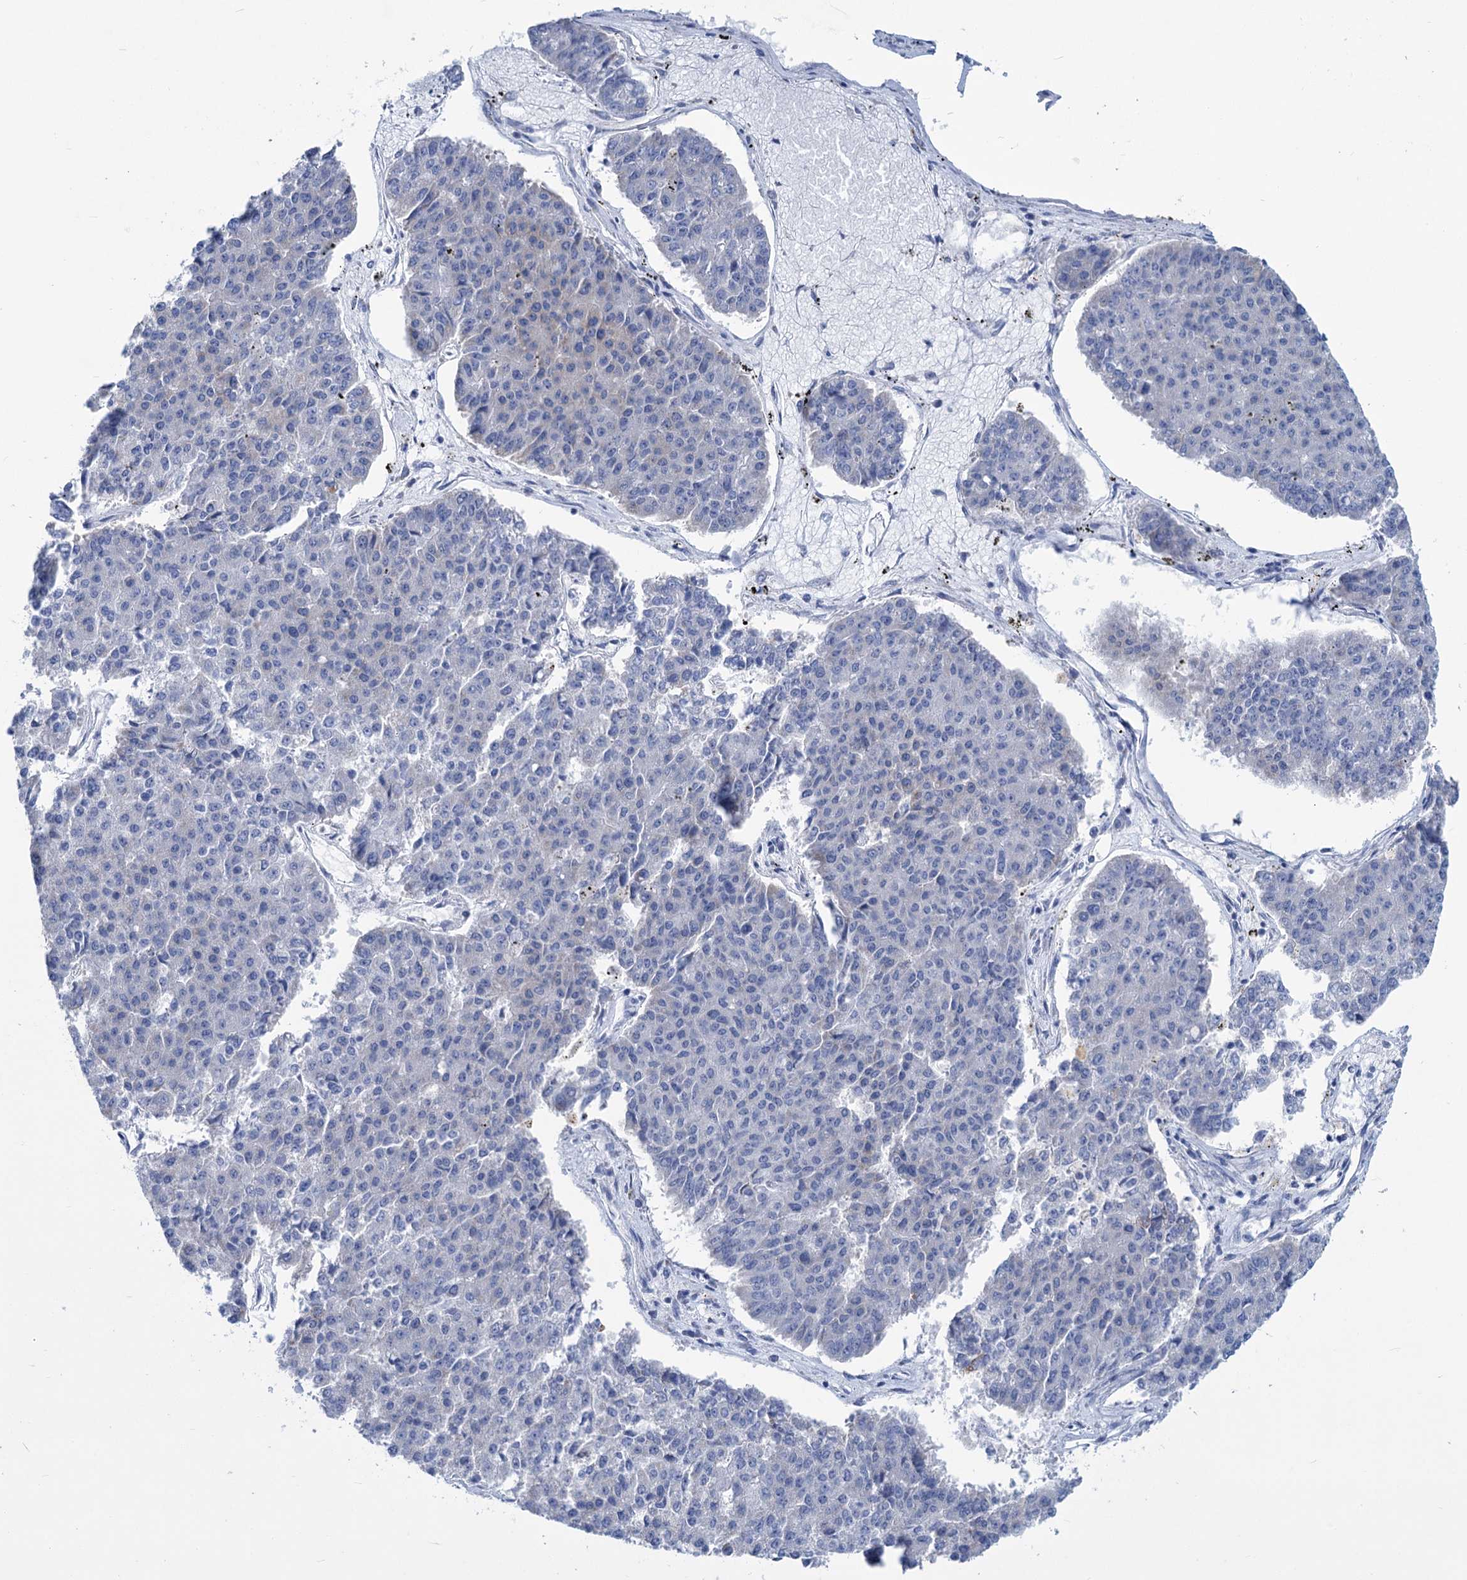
{"staining": {"intensity": "negative", "quantity": "none", "location": "none"}, "tissue": "pancreatic cancer", "cell_type": "Tumor cells", "image_type": "cancer", "snomed": [{"axis": "morphology", "description": "Adenocarcinoma, NOS"}, {"axis": "topography", "description": "Pancreas"}], "caption": "The immunohistochemistry (IHC) histopathology image has no significant positivity in tumor cells of pancreatic cancer tissue.", "gene": "NEU3", "patient": {"sex": "male", "age": 50}}